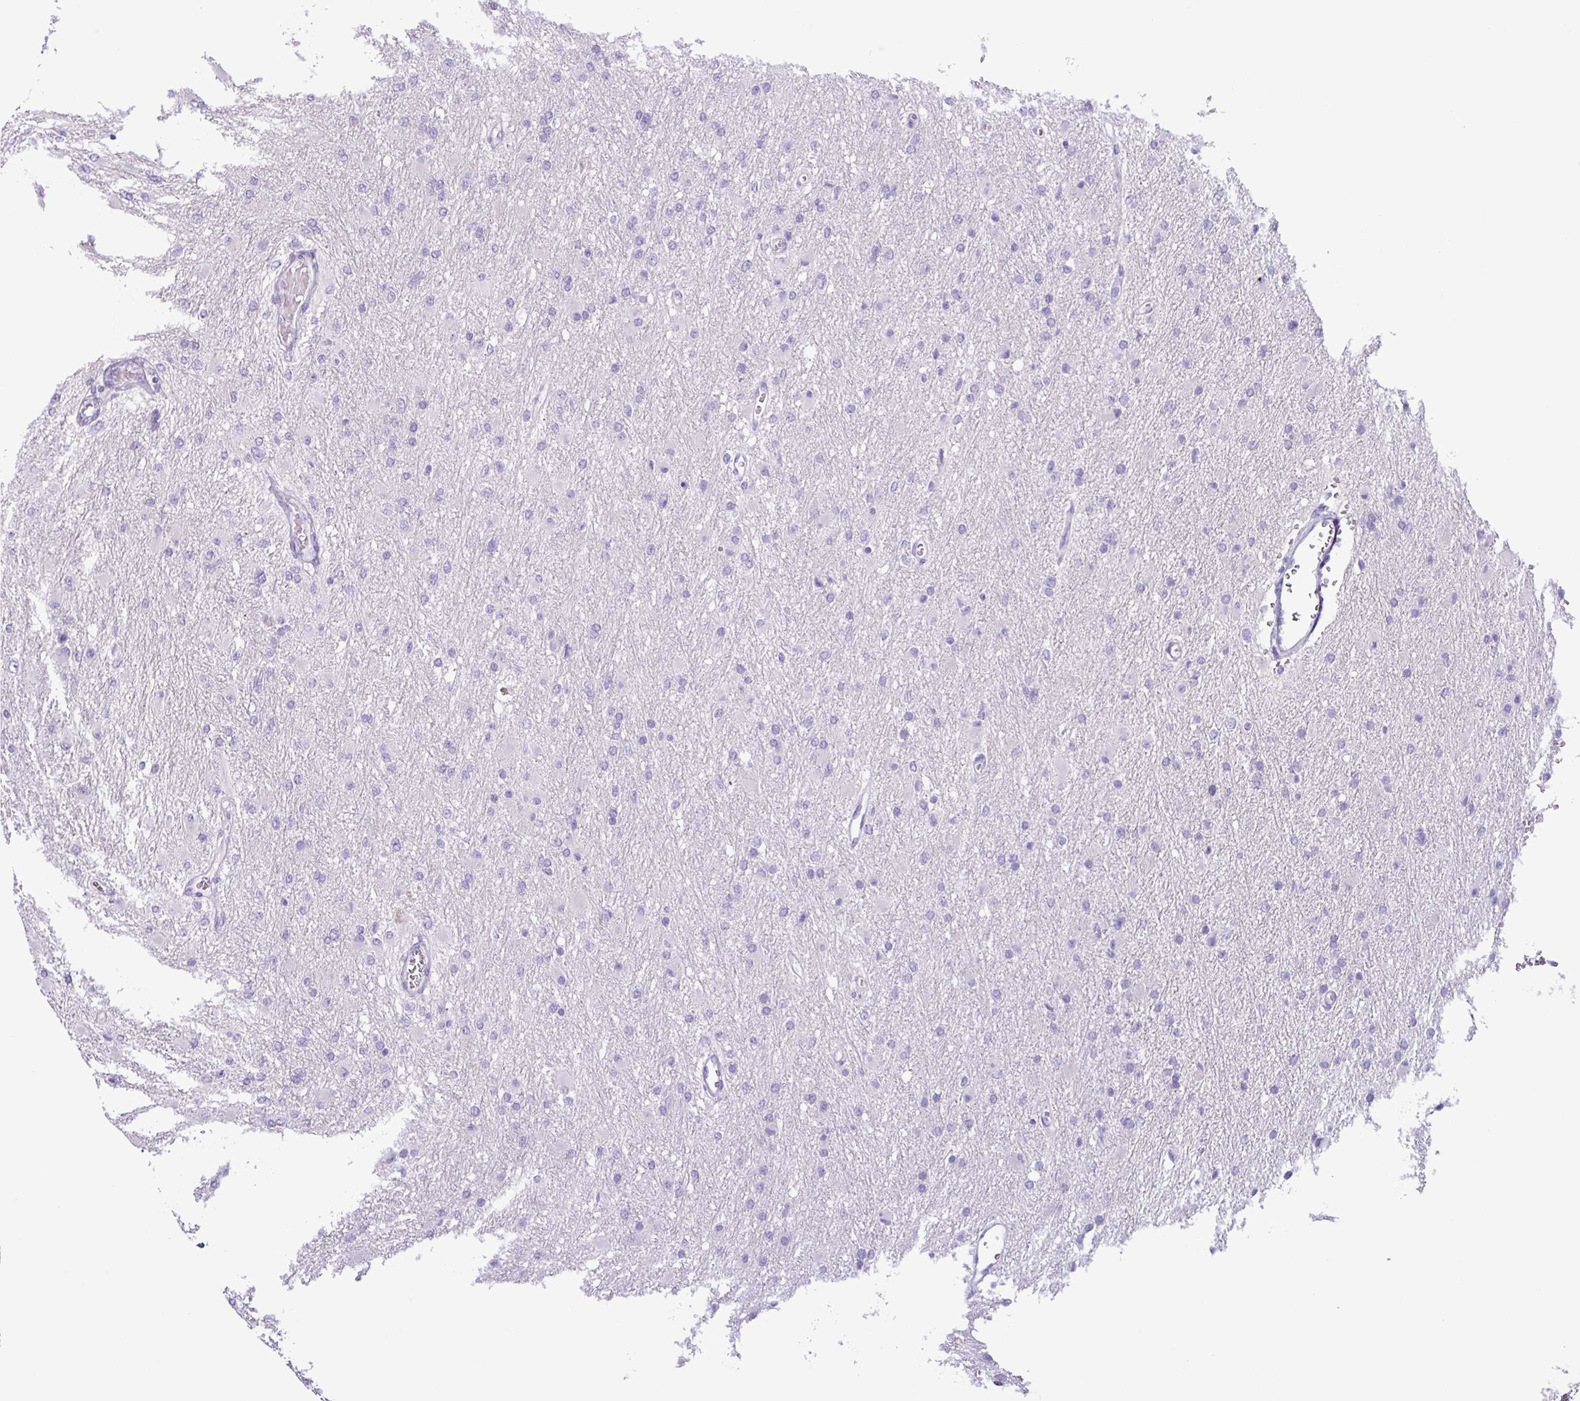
{"staining": {"intensity": "negative", "quantity": "none", "location": "none"}, "tissue": "glioma", "cell_type": "Tumor cells", "image_type": "cancer", "snomed": [{"axis": "morphology", "description": "Glioma, malignant, High grade"}, {"axis": "topography", "description": "Cerebral cortex"}], "caption": "IHC of glioma demonstrates no expression in tumor cells. (DAB IHC visualized using brightfield microscopy, high magnification).", "gene": "CYSTM1", "patient": {"sex": "female", "age": 36}}